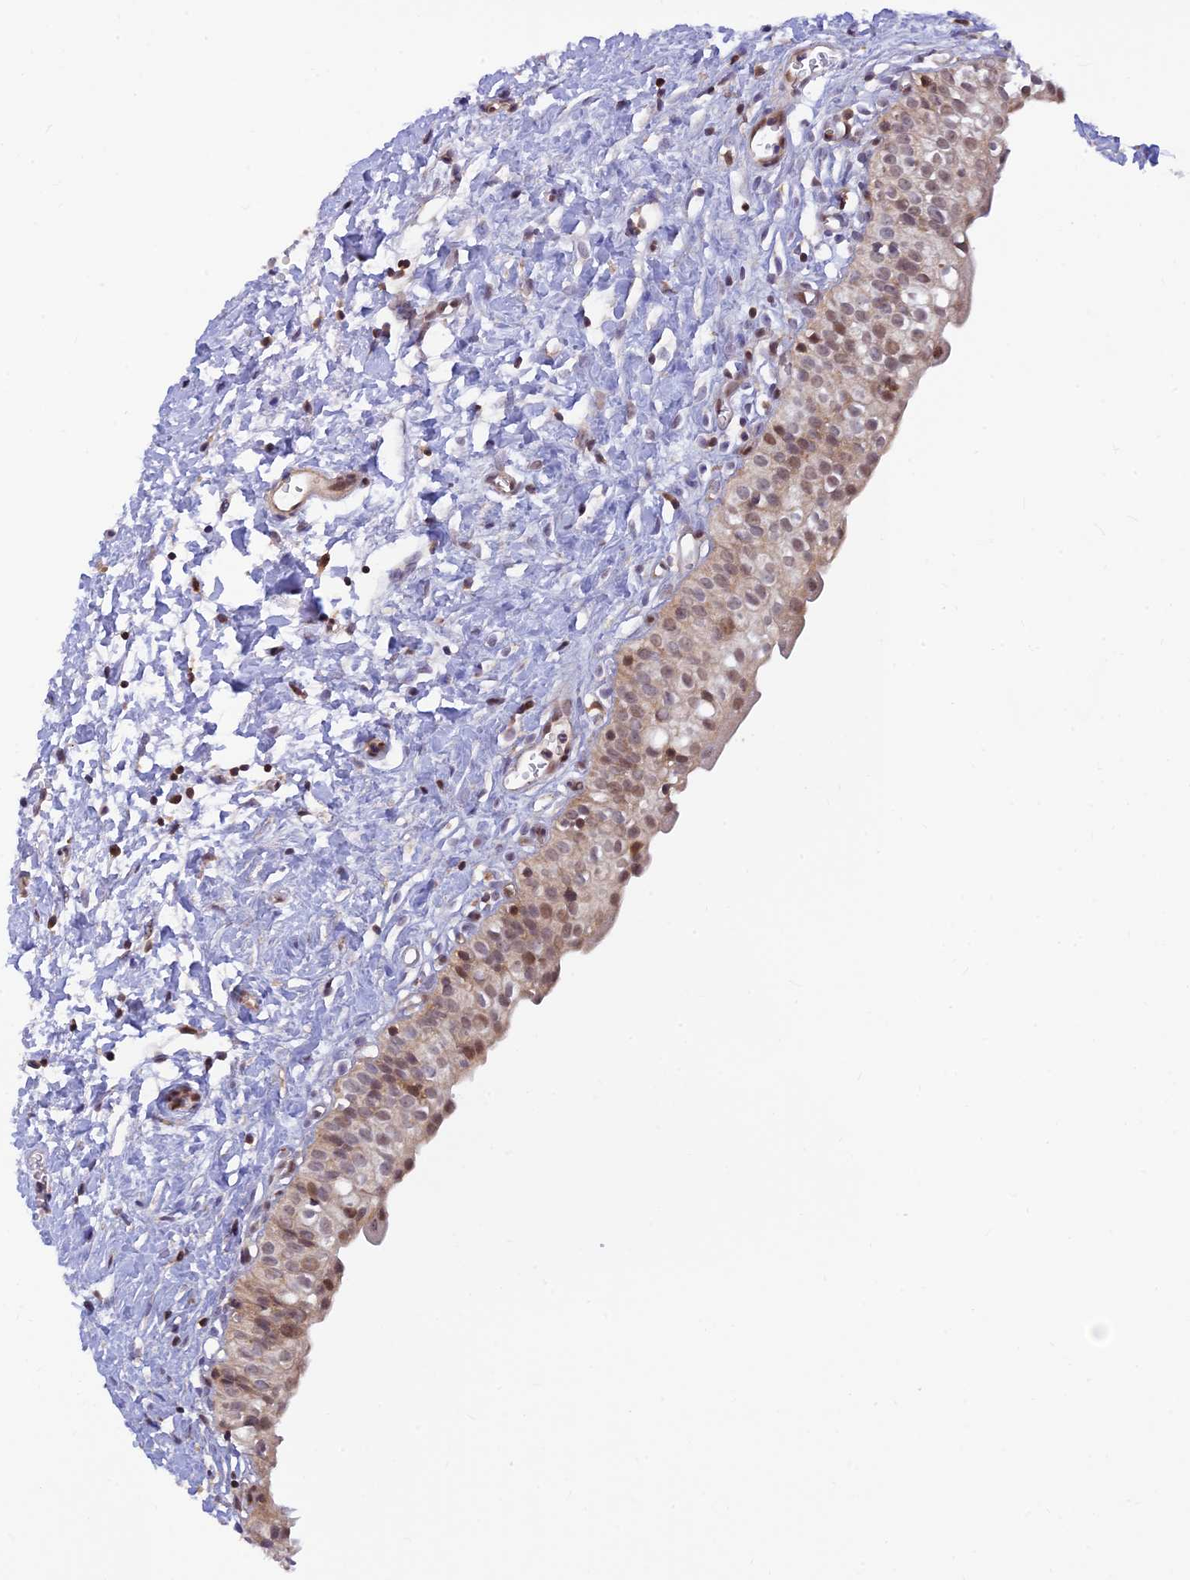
{"staining": {"intensity": "moderate", "quantity": "25%-75%", "location": "cytoplasmic/membranous,nuclear"}, "tissue": "urinary bladder", "cell_type": "Urothelial cells", "image_type": "normal", "snomed": [{"axis": "morphology", "description": "Normal tissue, NOS"}, {"axis": "topography", "description": "Urinary bladder"}], "caption": "Moderate cytoplasmic/membranous,nuclear staining is seen in about 25%-75% of urothelial cells in unremarkable urinary bladder.", "gene": "LYSMD2", "patient": {"sex": "male", "age": 51}}